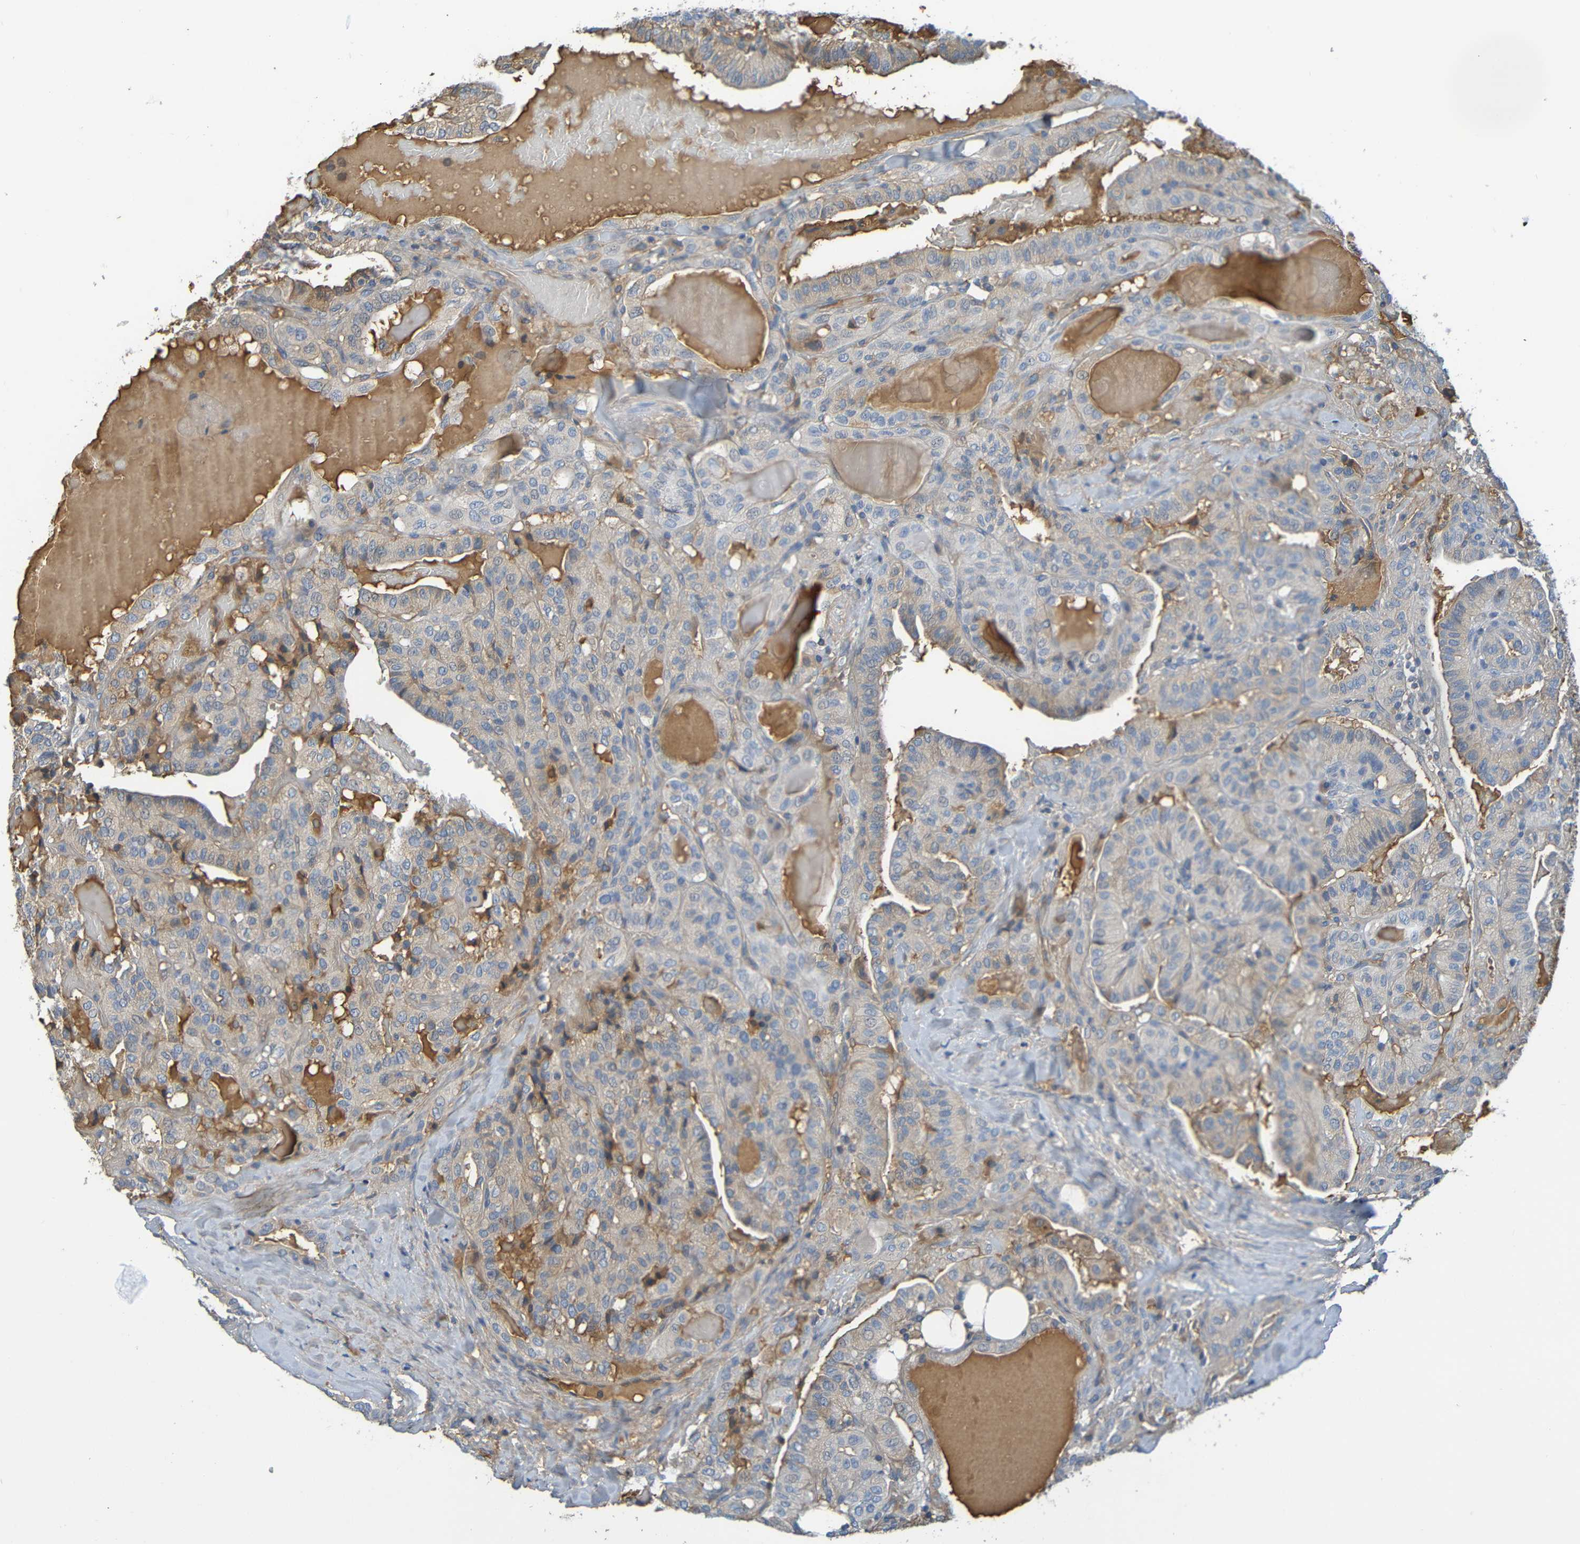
{"staining": {"intensity": "weak", "quantity": "<25%", "location": "cytoplasmic/membranous"}, "tissue": "thyroid cancer", "cell_type": "Tumor cells", "image_type": "cancer", "snomed": [{"axis": "morphology", "description": "Papillary adenocarcinoma, NOS"}, {"axis": "topography", "description": "Thyroid gland"}], "caption": "Immunohistochemistry image of thyroid papillary adenocarcinoma stained for a protein (brown), which demonstrates no staining in tumor cells.", "gene": "C1QA", "patient": {"sex": "male", "age": 77}}